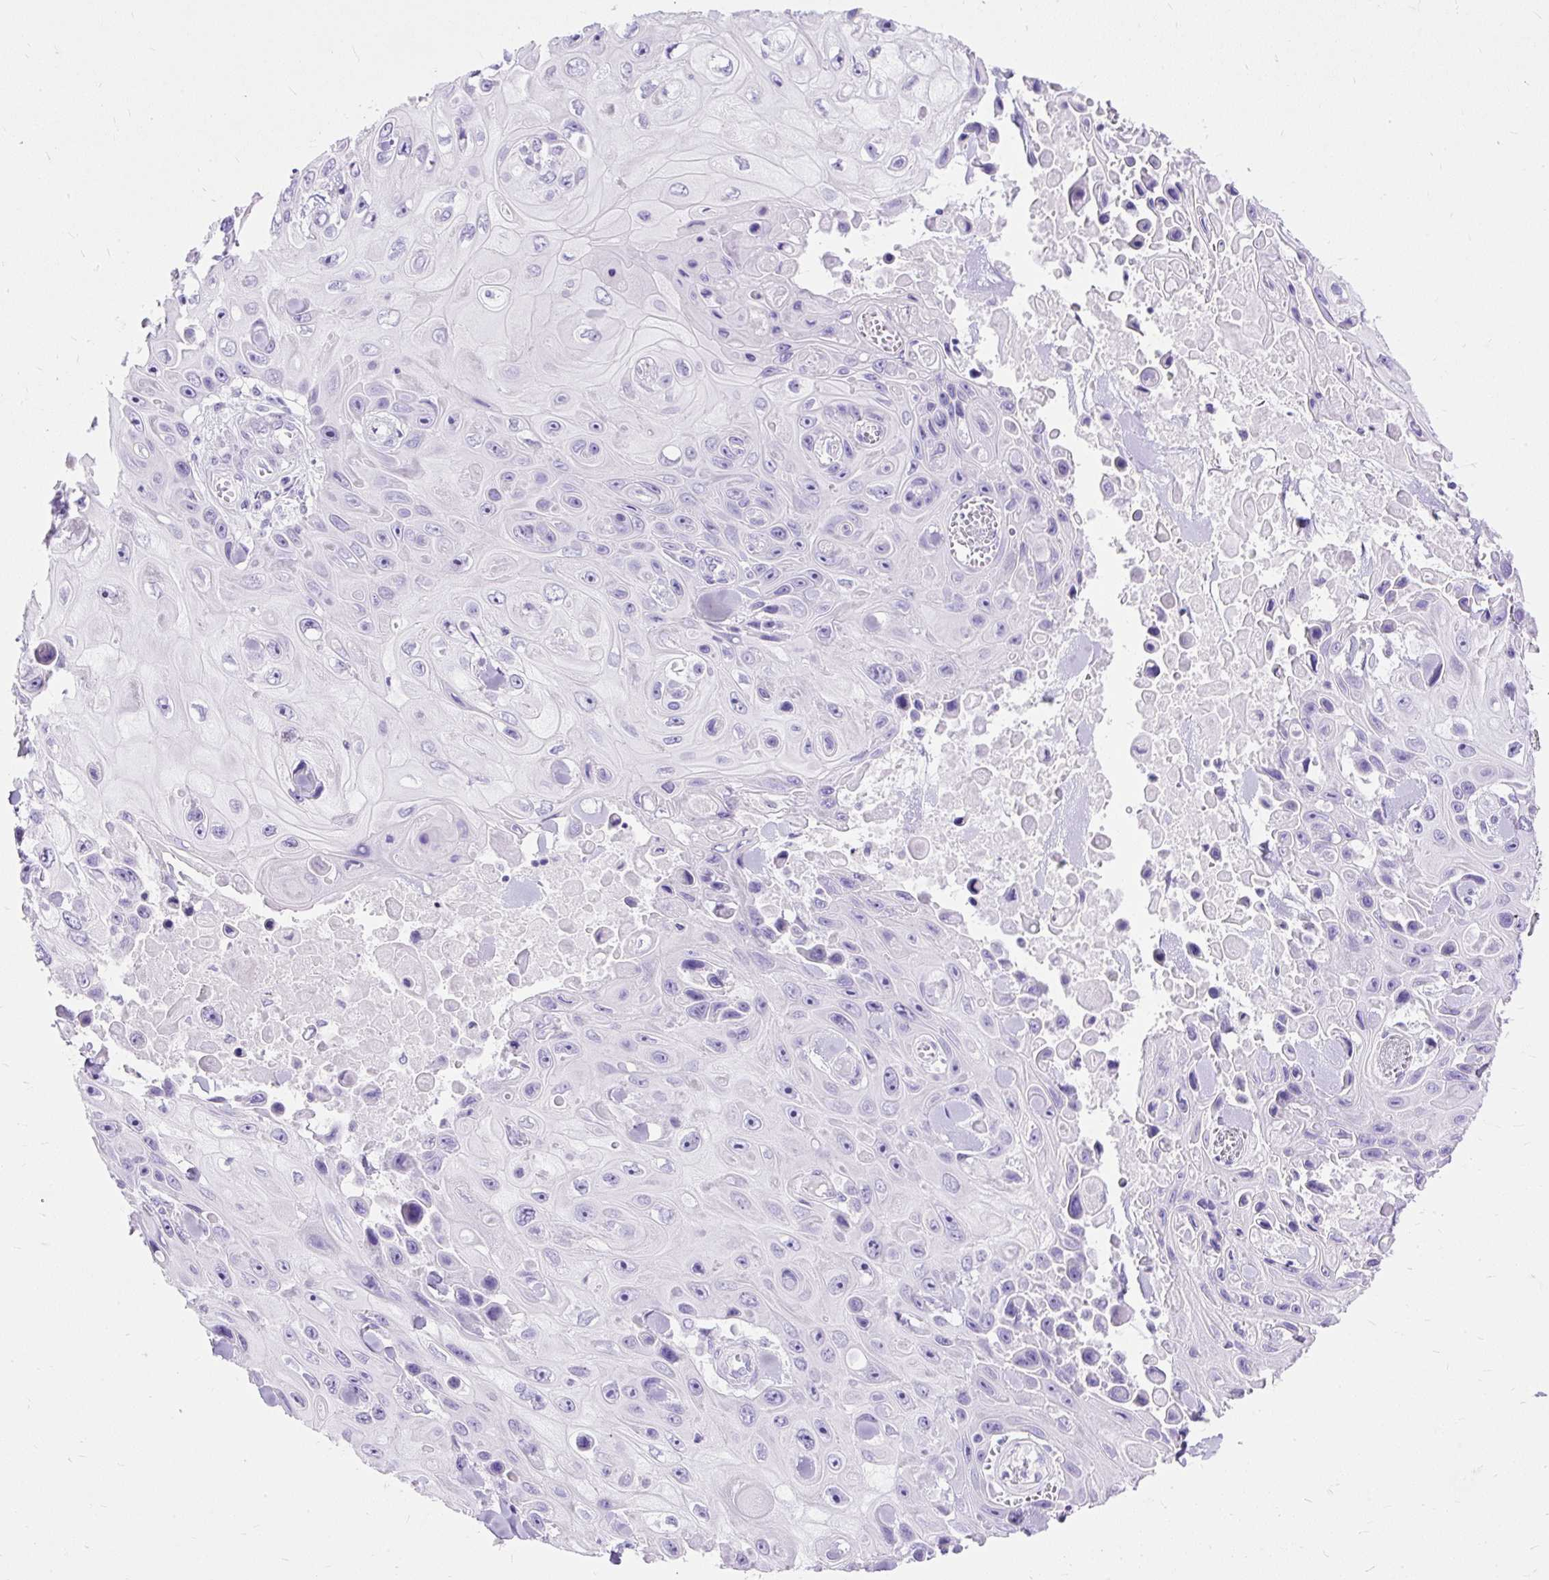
{"staining": {"intensity": "negative", "quantity": "none", "location": "none"}, "tissue": "skin cancer", "cell_type": "Tumor cells", "image_type": "cancer", "snomed": [{"axis": "morphology", "description": "Squamous cell carcinoma, NOS"}, {"axis": "topography", "description": "Skin"}], "caption": "This micrograph is of squamous cell carcinoma (skin) stained with IHC to label a protein in brown with the nuclei are counter-stained blue. There is no expression in tumor cells.", "gene": "HEY1", "patient": {"sex": "male", "age": 82}}